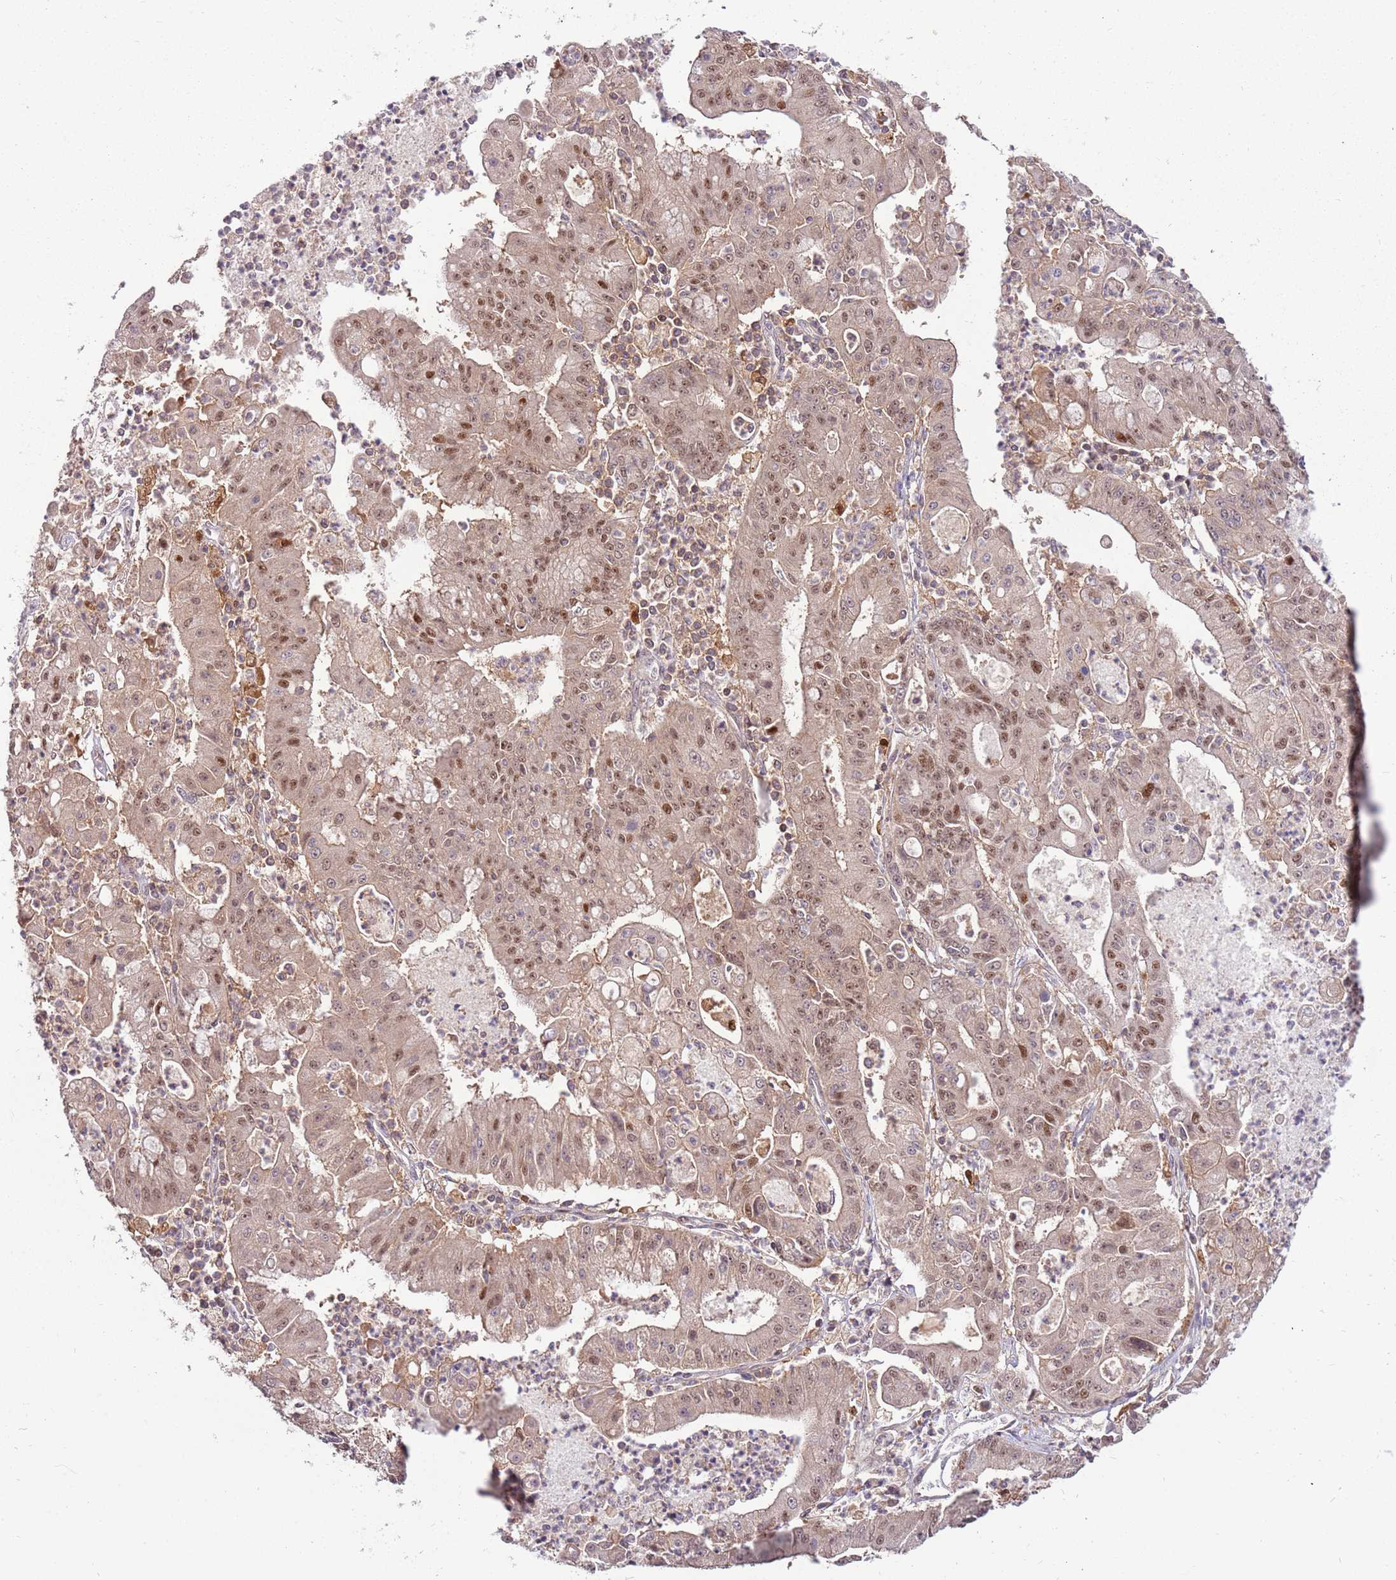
{"staining": {"intensity": "moderate", "quantity": "25%-75%", "location": "nuclear"}, "tissue": "ovarian cancer", "cell_type": "Tumor cells", "image_type": "cancer", "snomed": [{"axis": "morphology", "description": "Cystadenocarcinoma, mucinous, NOS"}, {"axis": "topography", "description": "Ovary"}], "caption": "Immunohistochemistry (IHC) histopathology image of neoplastic tissue: human ovarian mucinous cystadenocarcinoma stained using immunohistochemistry (IHC) exhibits medium levels of moderate protein expression localized specifically in the nuclear of tumor cells, appearing as a nuclear brown color.", "gene": "GSTO2", "patient": {"sex": "female", "age": 70}}